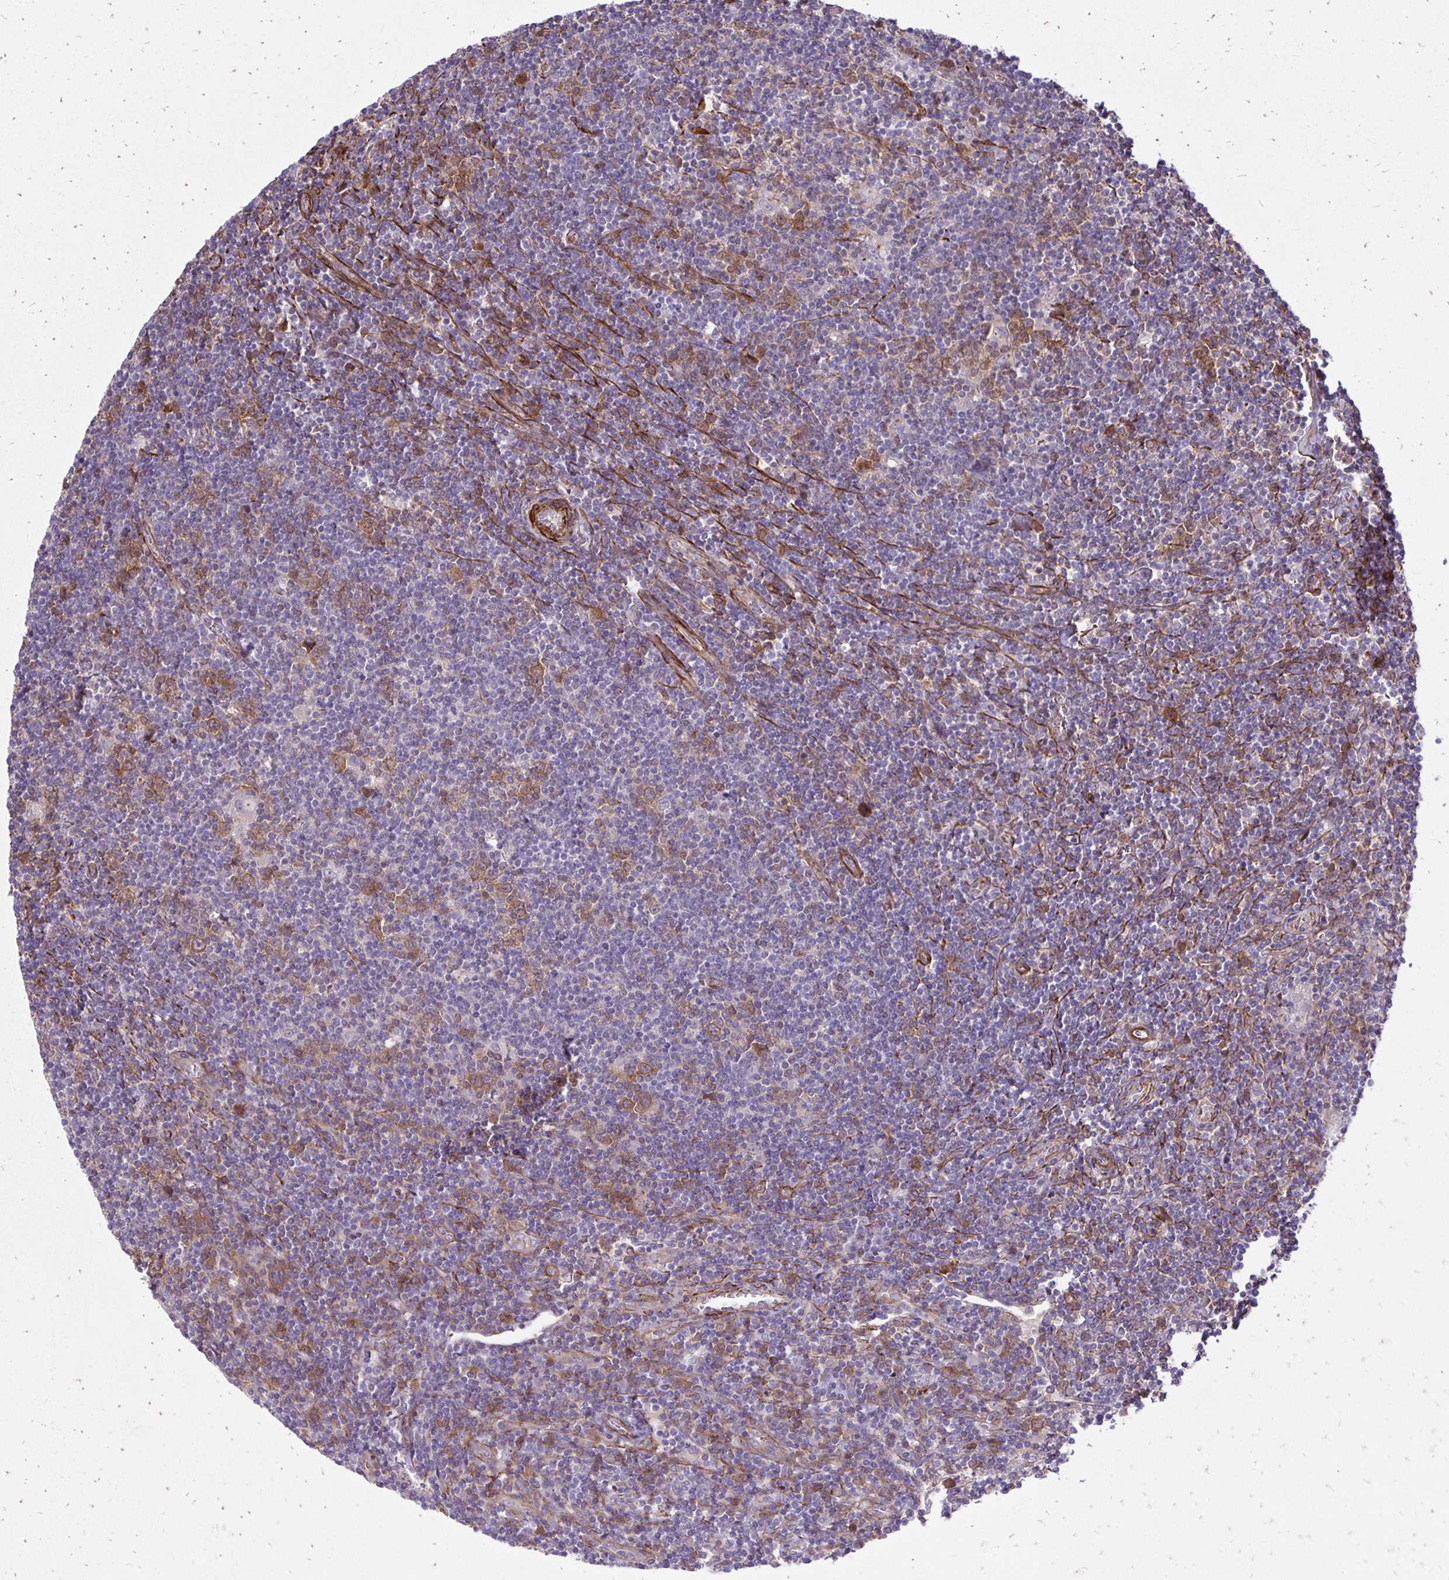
{"staining": {"intensity": "moderate", "quantity": "25%-75%", "location": "cytoplasmic/membranous"}, "tissue": "lymphoma", "cell_type": "Tumor cells", "image_type": "cancer", "snomed": [{"axis": "morphology", "description": "Hodgkin's disease, NOS"}, {"axis": "topography", "description": "Lymph node"}], "caption": "Hodgkin's disease stained with immunohistochemistry (IHC) reveals moderate cytoplasmic/membranous positivity in about 25%-75% of tumor cells.", "gene": "CTPS1", "patient": {"sex": "male", "age": 40}}